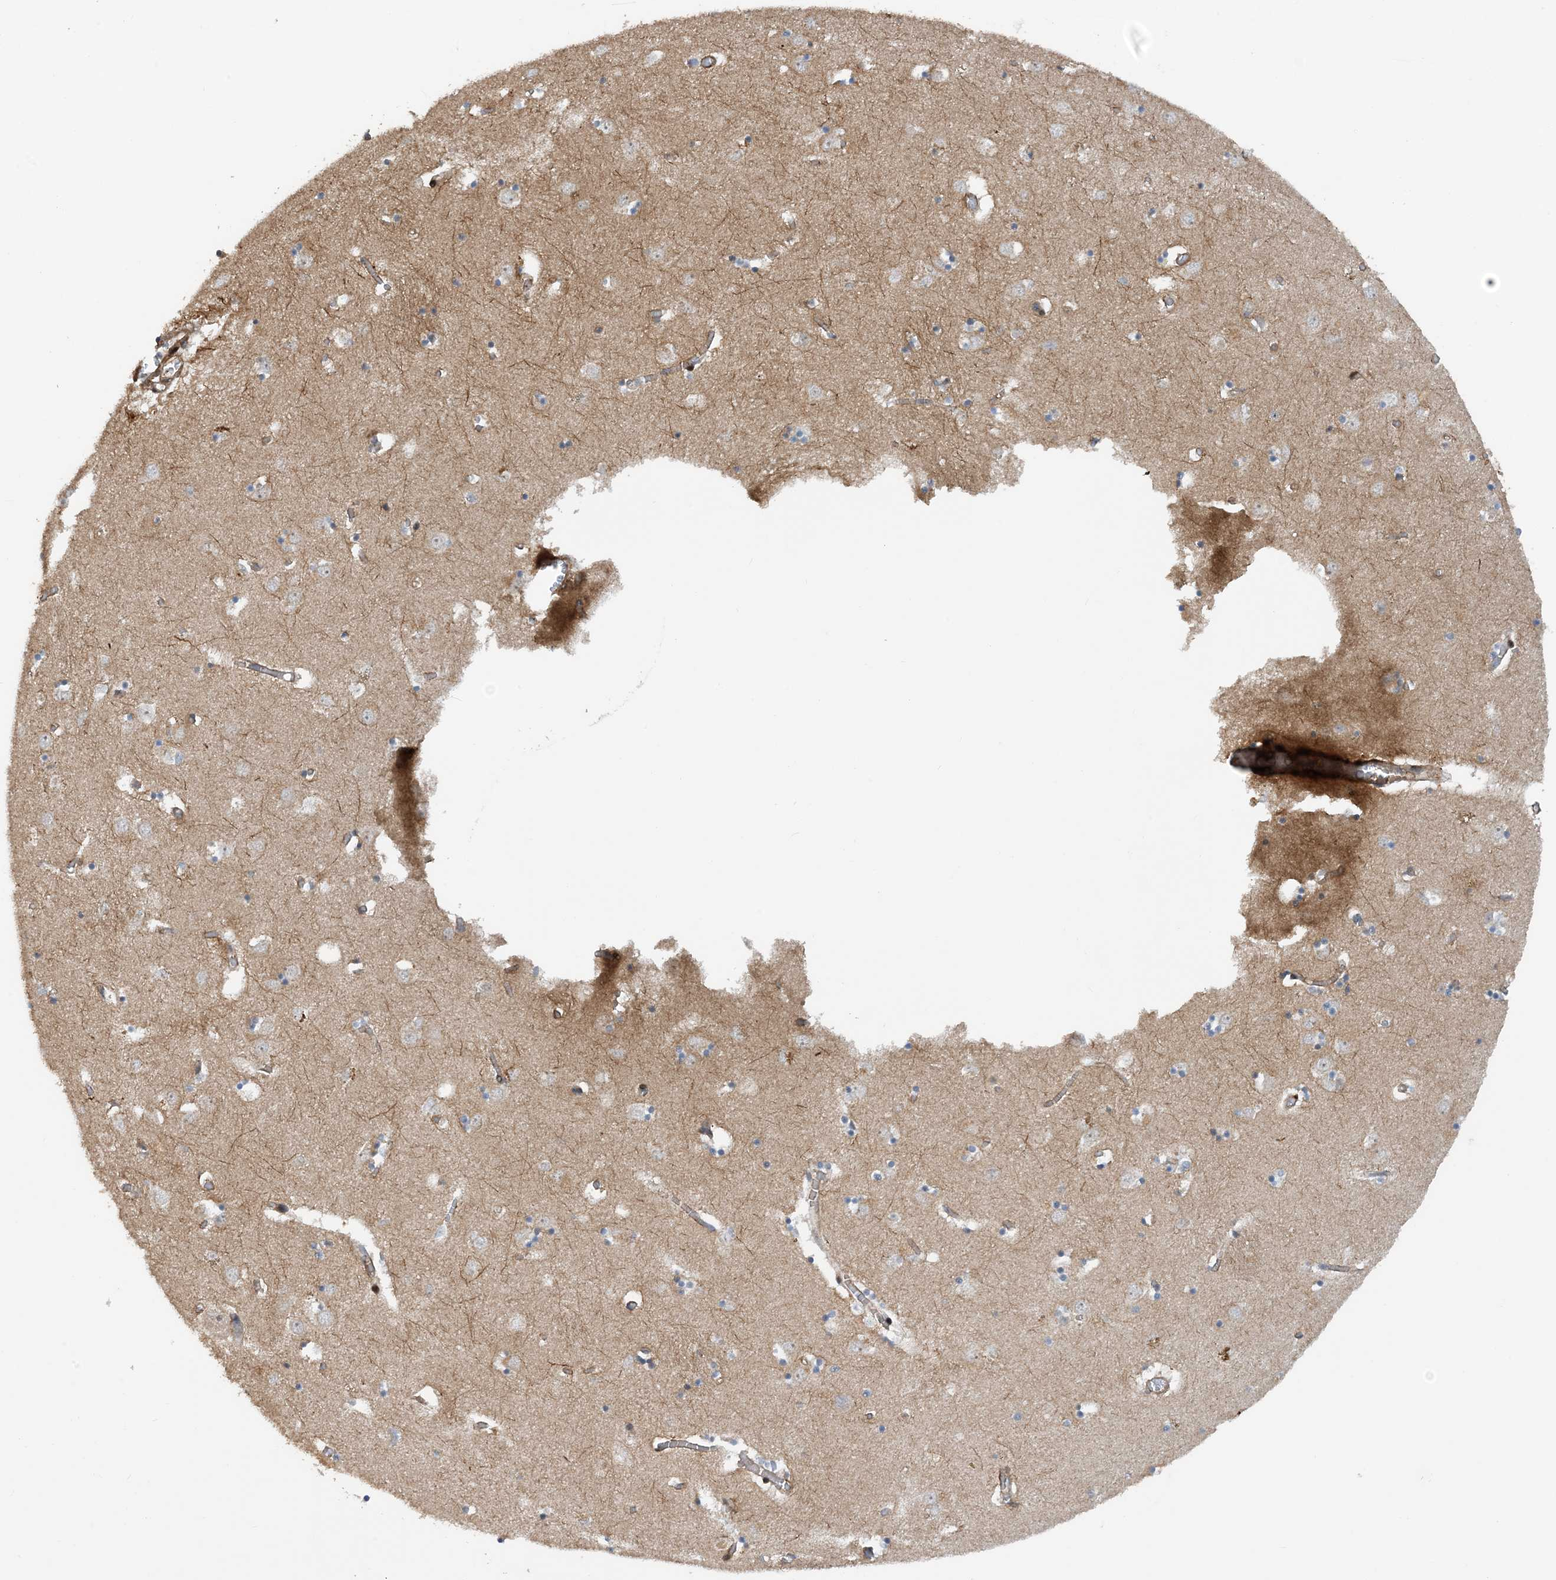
{"staining": {"intensity": "negative", "quantity": "none", "location": "none"}, "tissue": "caudate", "cell_type": "Glial cells", "image_type": "normal", "snomed": [{"axis": "morphology", "description": "Normal tissue, NOS"}, {"axis": "topography", "description": "Lateral ventricle wall"}], "caption": "Immunohistochemistry (IHC) of benign human caudate exhibits no staining in glial cells. (Stains: DAB IHC with hematoxylin counter stain, Microscopy: brightfield microscopy at high magnification).", "gene": "HEMK1", "patient": {"sex": "male", "age": 70}}